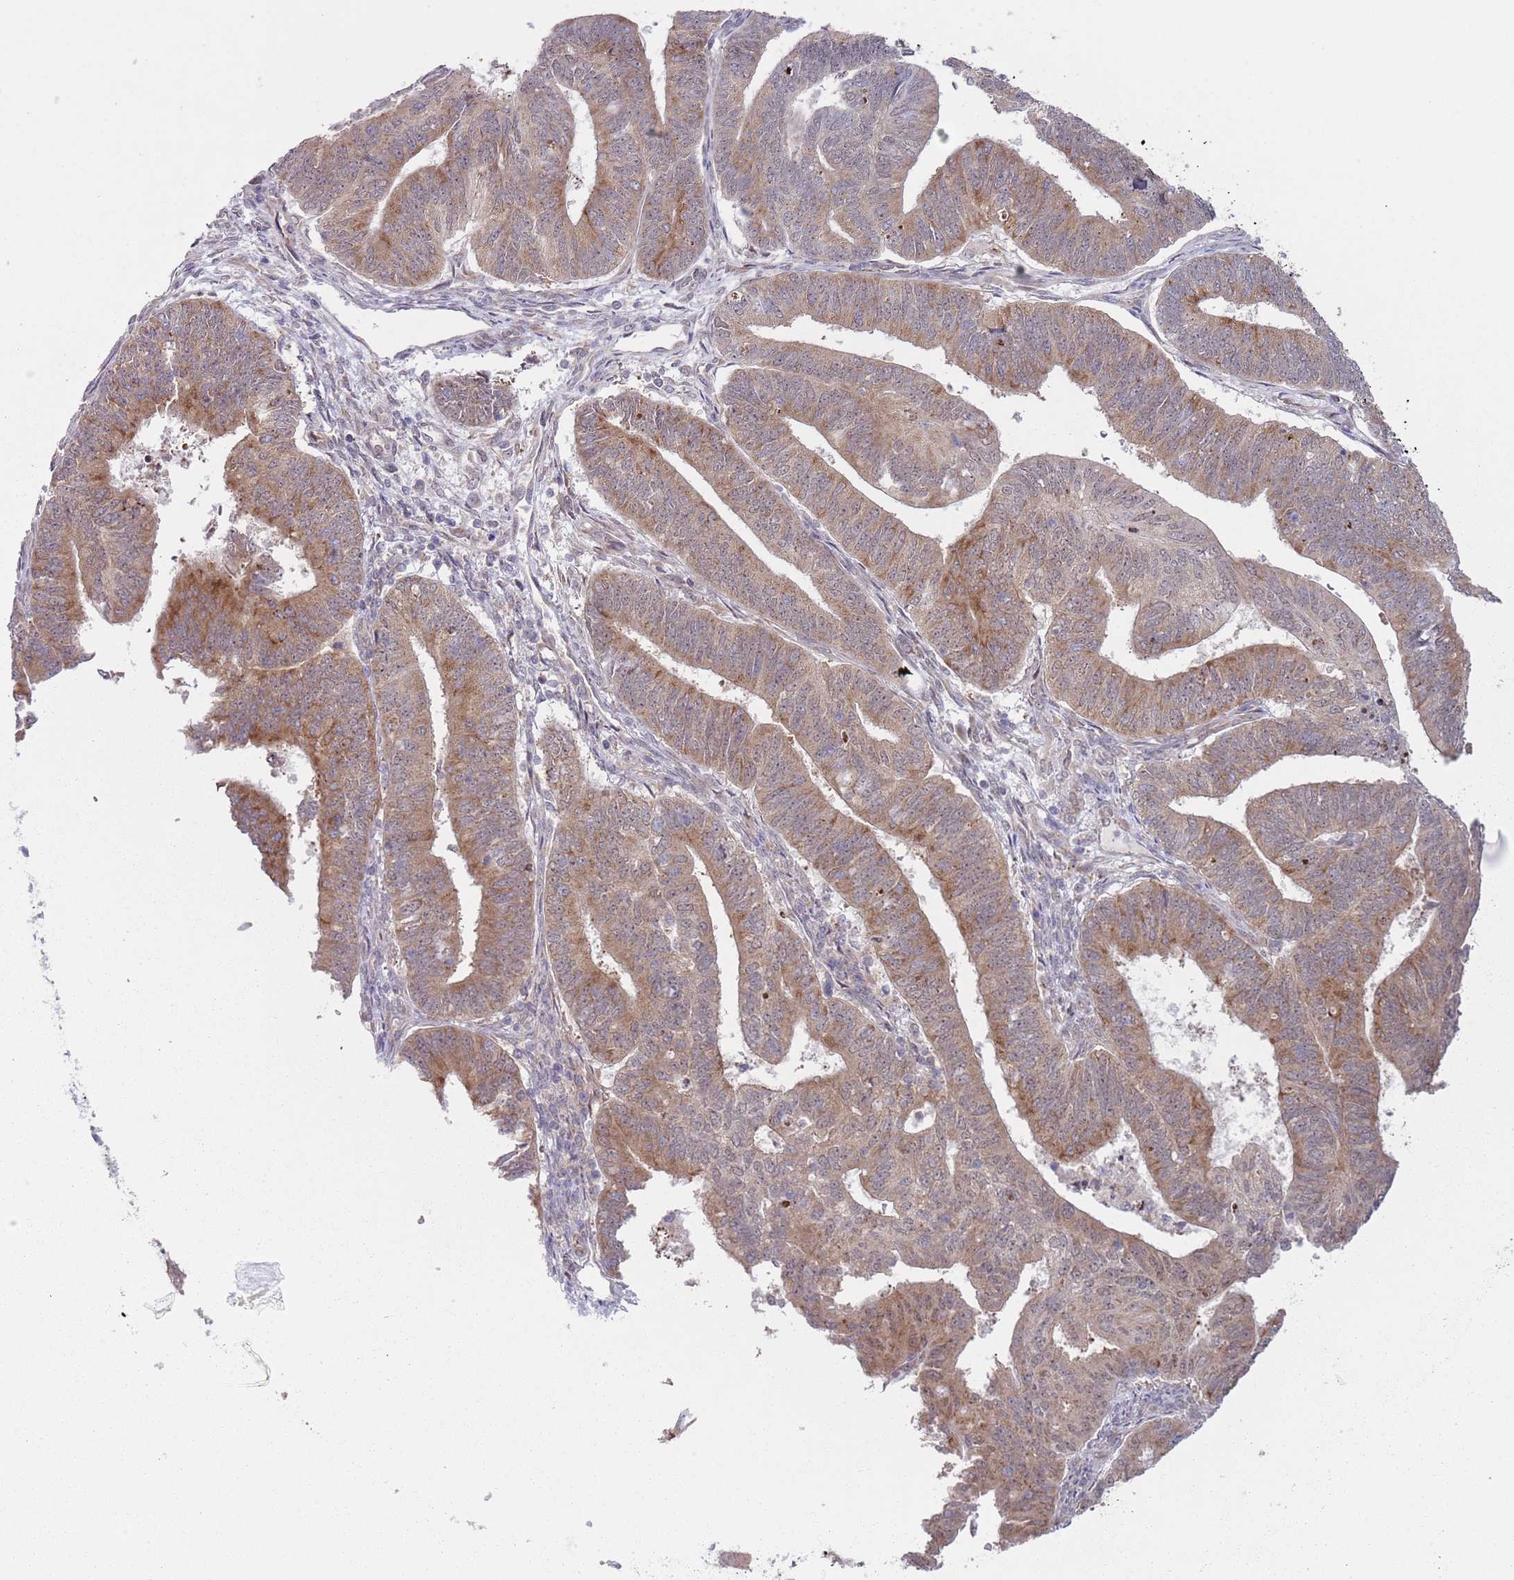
{"staining": {"intensity": "moderate", "quantity": "25%-75%", "location": "cytoplasmic/membranous"}, "tissue": "endometrial cancer", "cell_type": "Tumor cells", "image_type": "cancer", "snomed": [{"axis": "morphology", "description": "Adenocarcinoma, NOS"}, {"axis": "topography", "description": "Endometrium"}], "caption": "The micrograph reveals immunohistochemical staining of endometrial adenocarcinoma. There is moderate cytoplasmic/membranous staining is present in approximately 25%-75% of tumor cells.", "gene": "SLC25A32", "patient": {"sex": "female", "age": 70}}